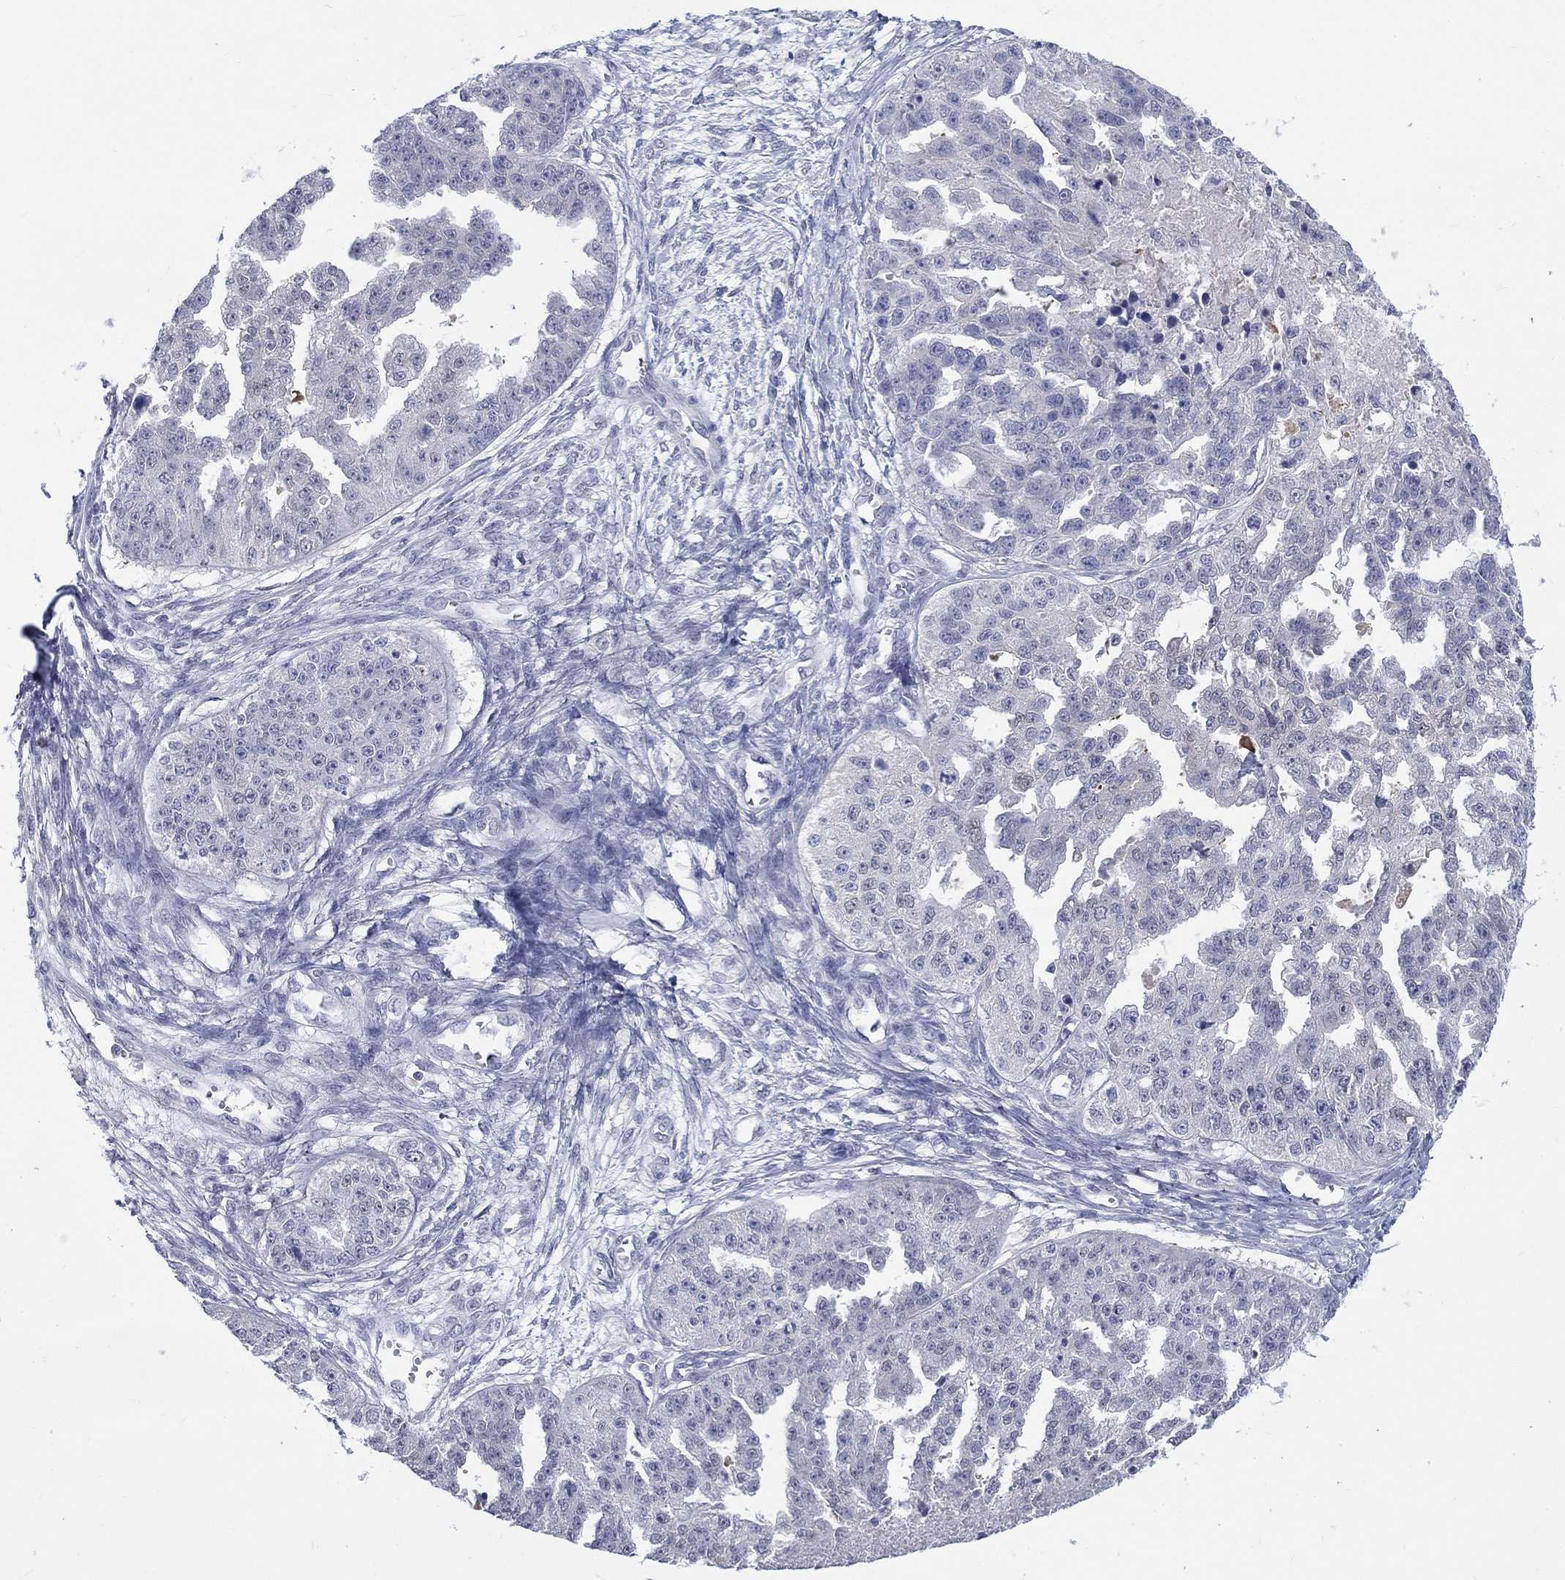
{"staining": {"intensity": "negative", "quantity": "none", "location": "none"}, "tissue": "ovarian cancer", "cell_type": "Tumor cells", "image_type": "cancer", "snomed": [{"axis": "morphology", "description": "Cystadenocarcinoma, serous, NOS"}, {"axis": "topography", "description": "Ovary"}], "caption": "This image is of ovarian serous cystadenocarcinoma stained with immunohistochemistry to label a protein in brown with the nuclei are counter-stained blue. There is no positivity in tumor cells.", "gene": "EGFLAM", "patient": {"sex": "female", "age": 58}}